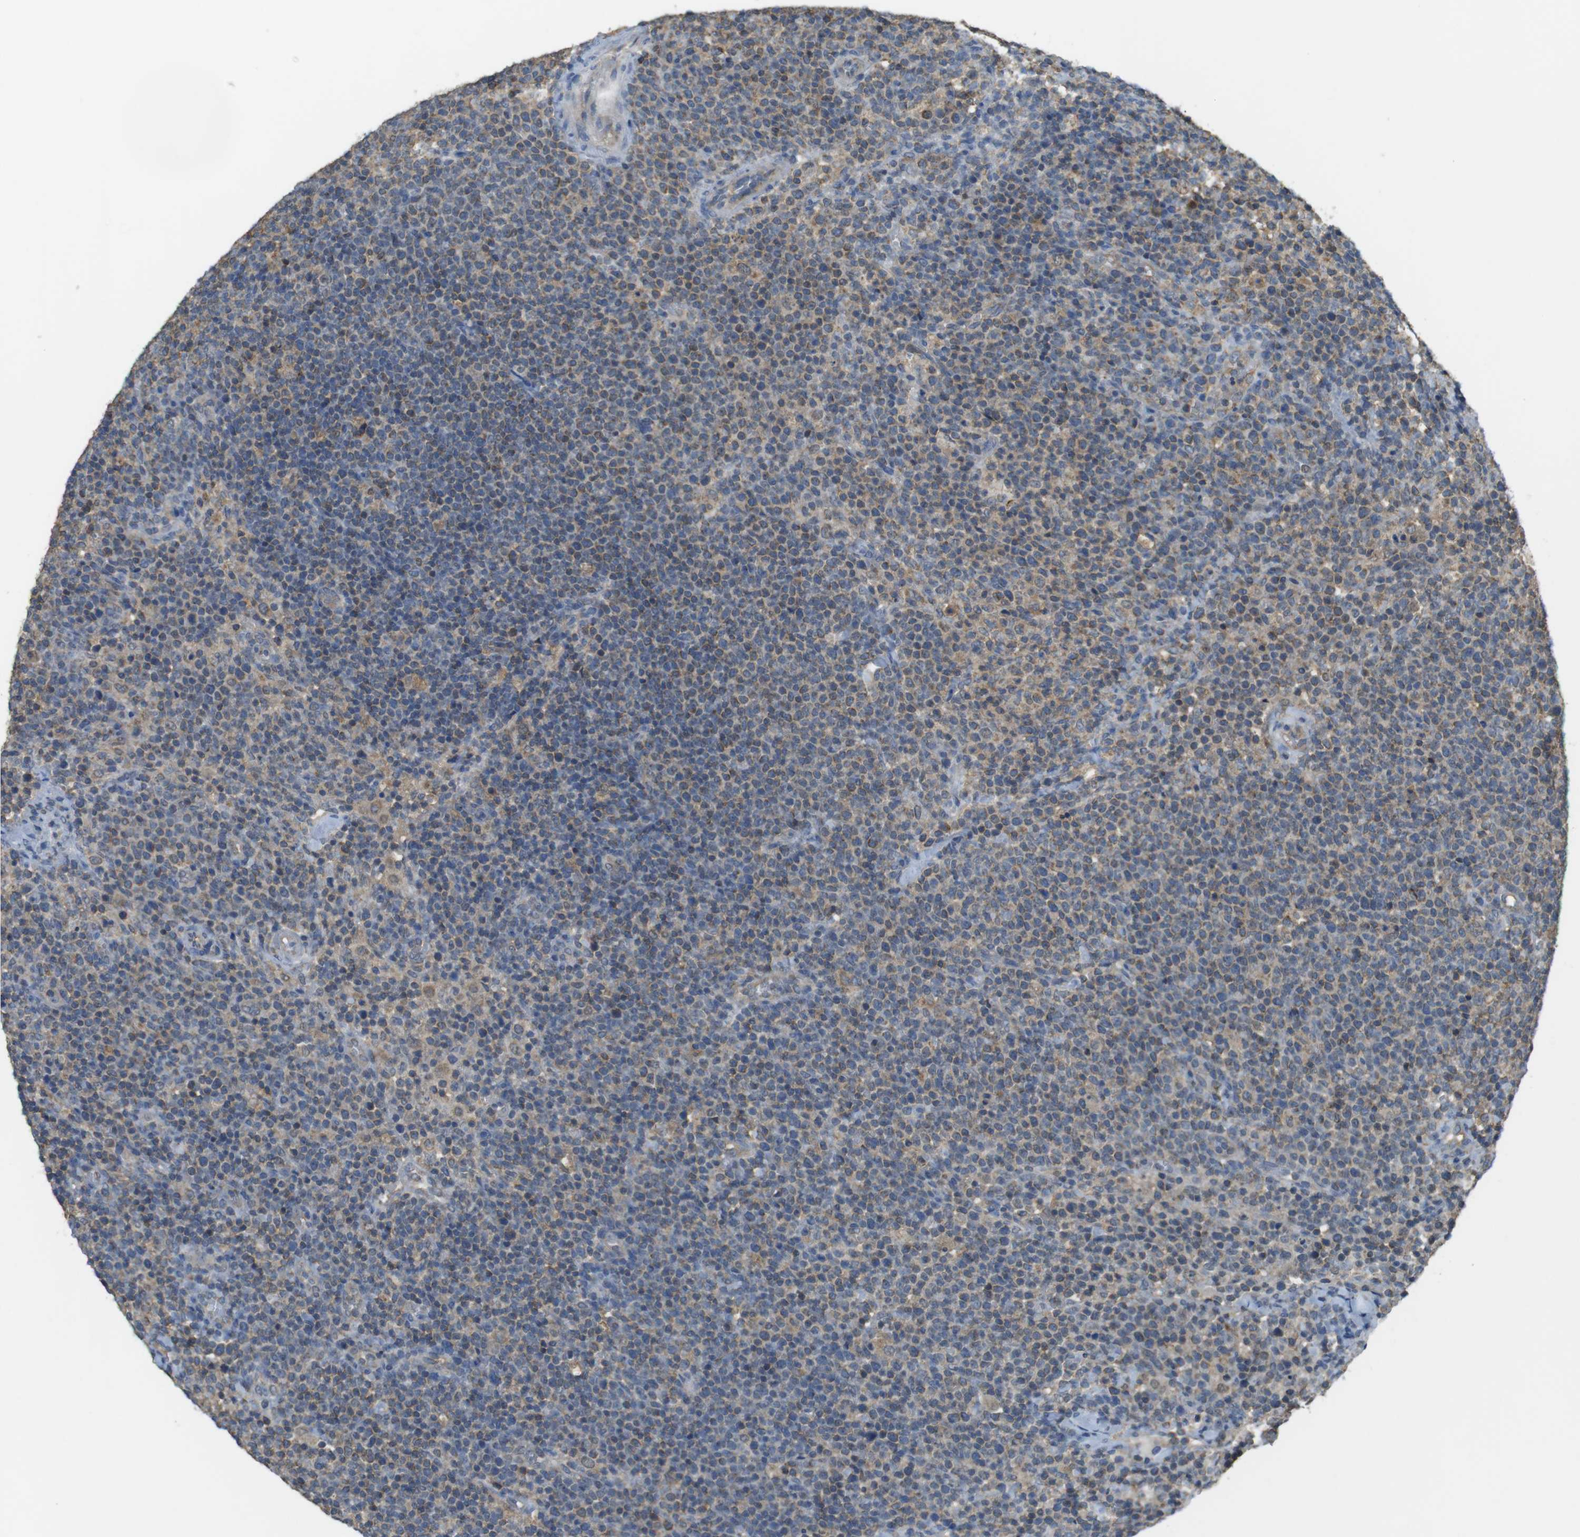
{"staining": {"intensity": "weak", "quantity": ">75%", "location": "cytoplasmic/membranous"}, "tissue": "lymphoma", "cell_type": "Tumor cells", "image_type": "cancer", "snomed": [{"axis": "morphology", "description": "Malignant lymphoma, non-Hodgkin's type, High grade"}, {"axis": "topography", "description": "Lymph node"}], "caption": "About >75% of tumor cells in human malignant lymphoma, non-Hodgkin's type (high-grade) reveal weak cytoplasmic/membranous protein positivity as visualized by brown immunohistochemical staining.", "gene": "BRI3BP", "patient": {"sex": "male", "age": 61}}